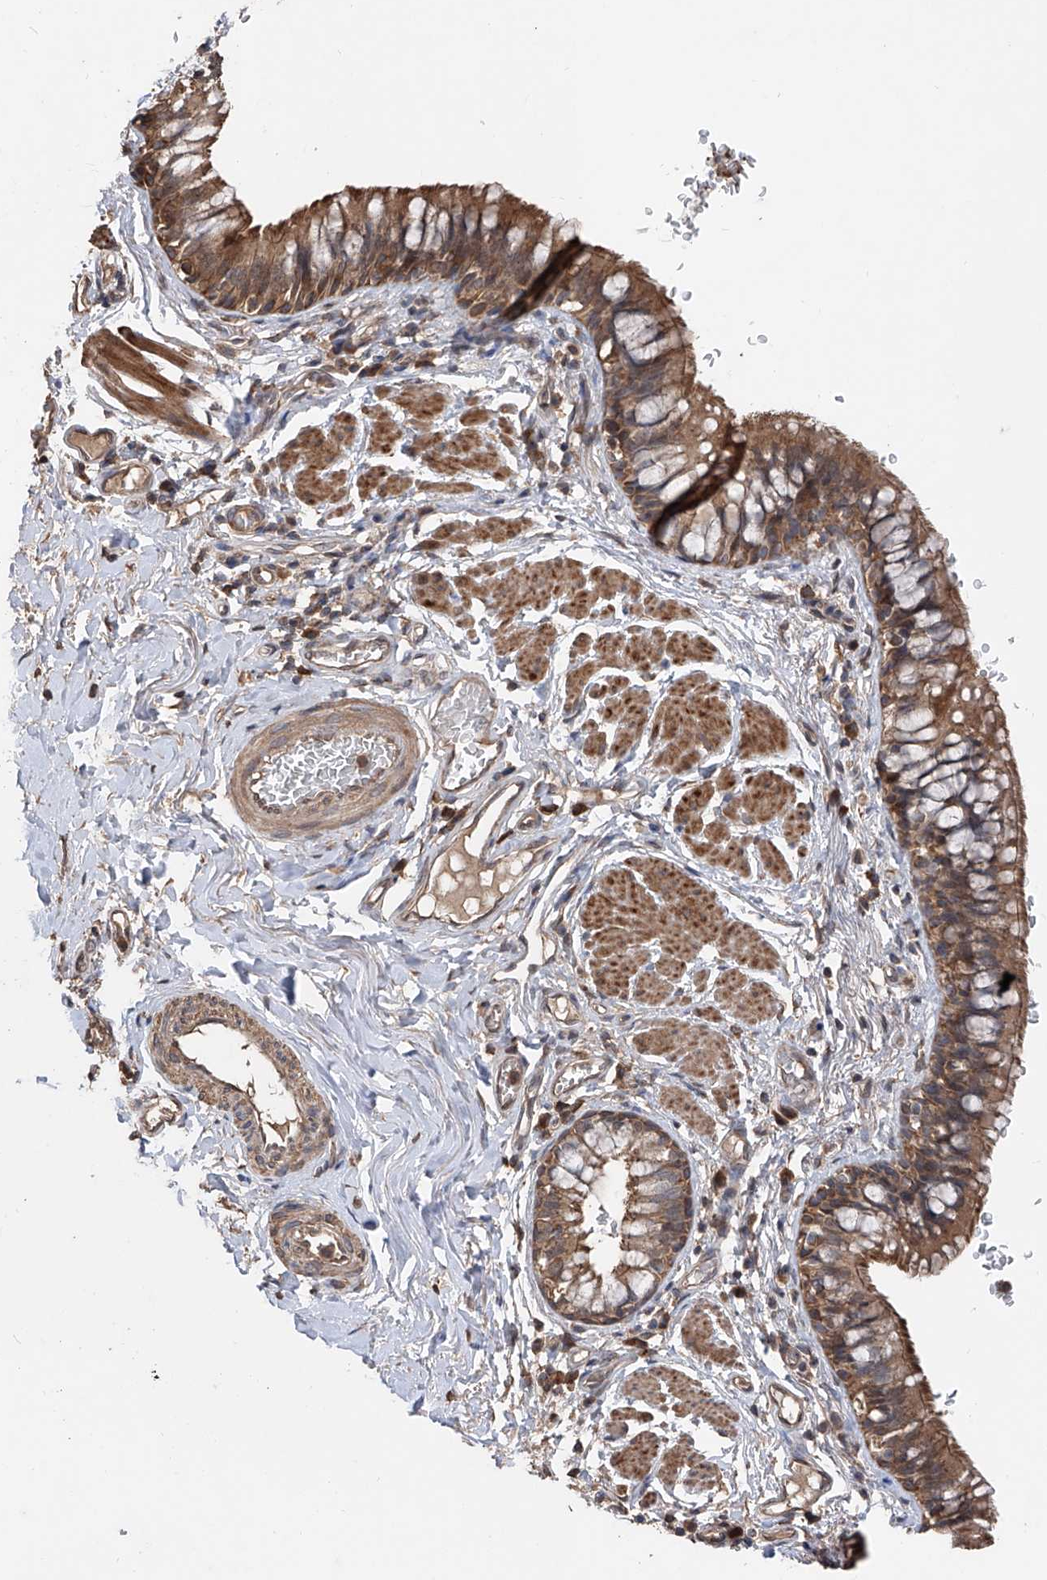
{"staining": {"intensity": "moderate", "quantity": ">75%", "location": "cytoplasmic/membranous"}, "tissue": "bronchus", "cell_type": "Respiratory epithelial cells", "image_type": "normal", "snomed": [{"axis": "morphology", "description": "Normal tissue, NOS"}, {"axis": "topography", "description": "Cartilage tissue"}, {"axis": "topography", "description": "Bronchus"}], "caption": "Protein staining of unremarkable bronchus shows moderate cytoplasmic/membranous positivity in approximately >75% of respiratory epithelial cells. (brown staining indicates protein expression, while blue staining denotes nuclei).", "gene": "FAM135A", "patient": {"sex": "female", "age": 36}}